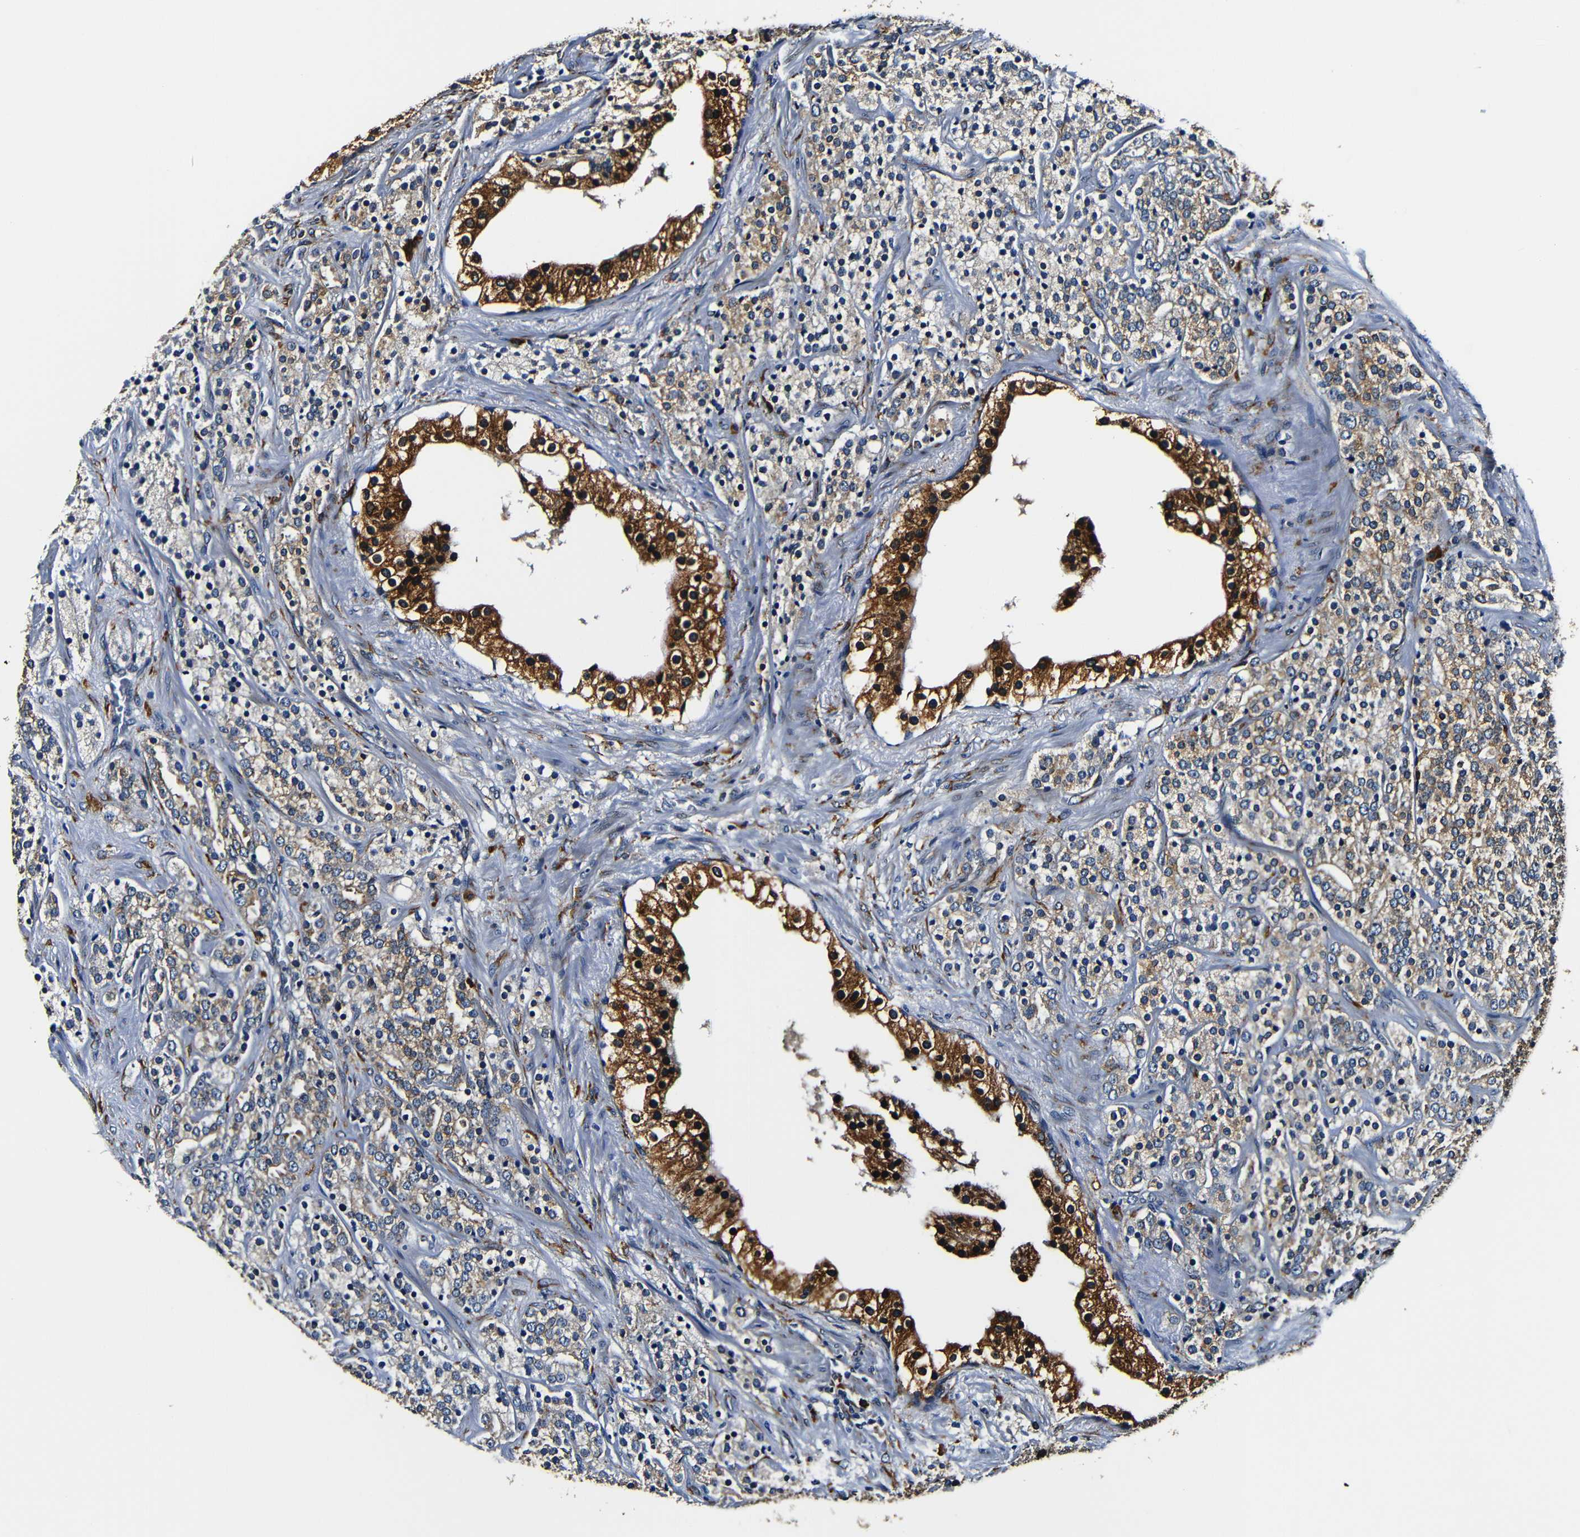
{"staining": {"intensity": "weak", "quantity": ">75%", "location": "cytoplasmic/membranous"}, "tissue": "prostate cancer", "cell_type": "Tumor cells", "image_type": "cancer", "snomed": [{"axis": "morphology", "description": "Adenocarcinoma, High grade"}, {"axis": "topography", "description": "Prostate"}], "caption": "A brown stain shows weak cytoplasmic/membranous positivity of a protein in human prostate cancer (adenocarcinoma (high-grade)) tumor cells.", "gene": "RRBP1", "patient": {"sex": "male", "age": 71}}